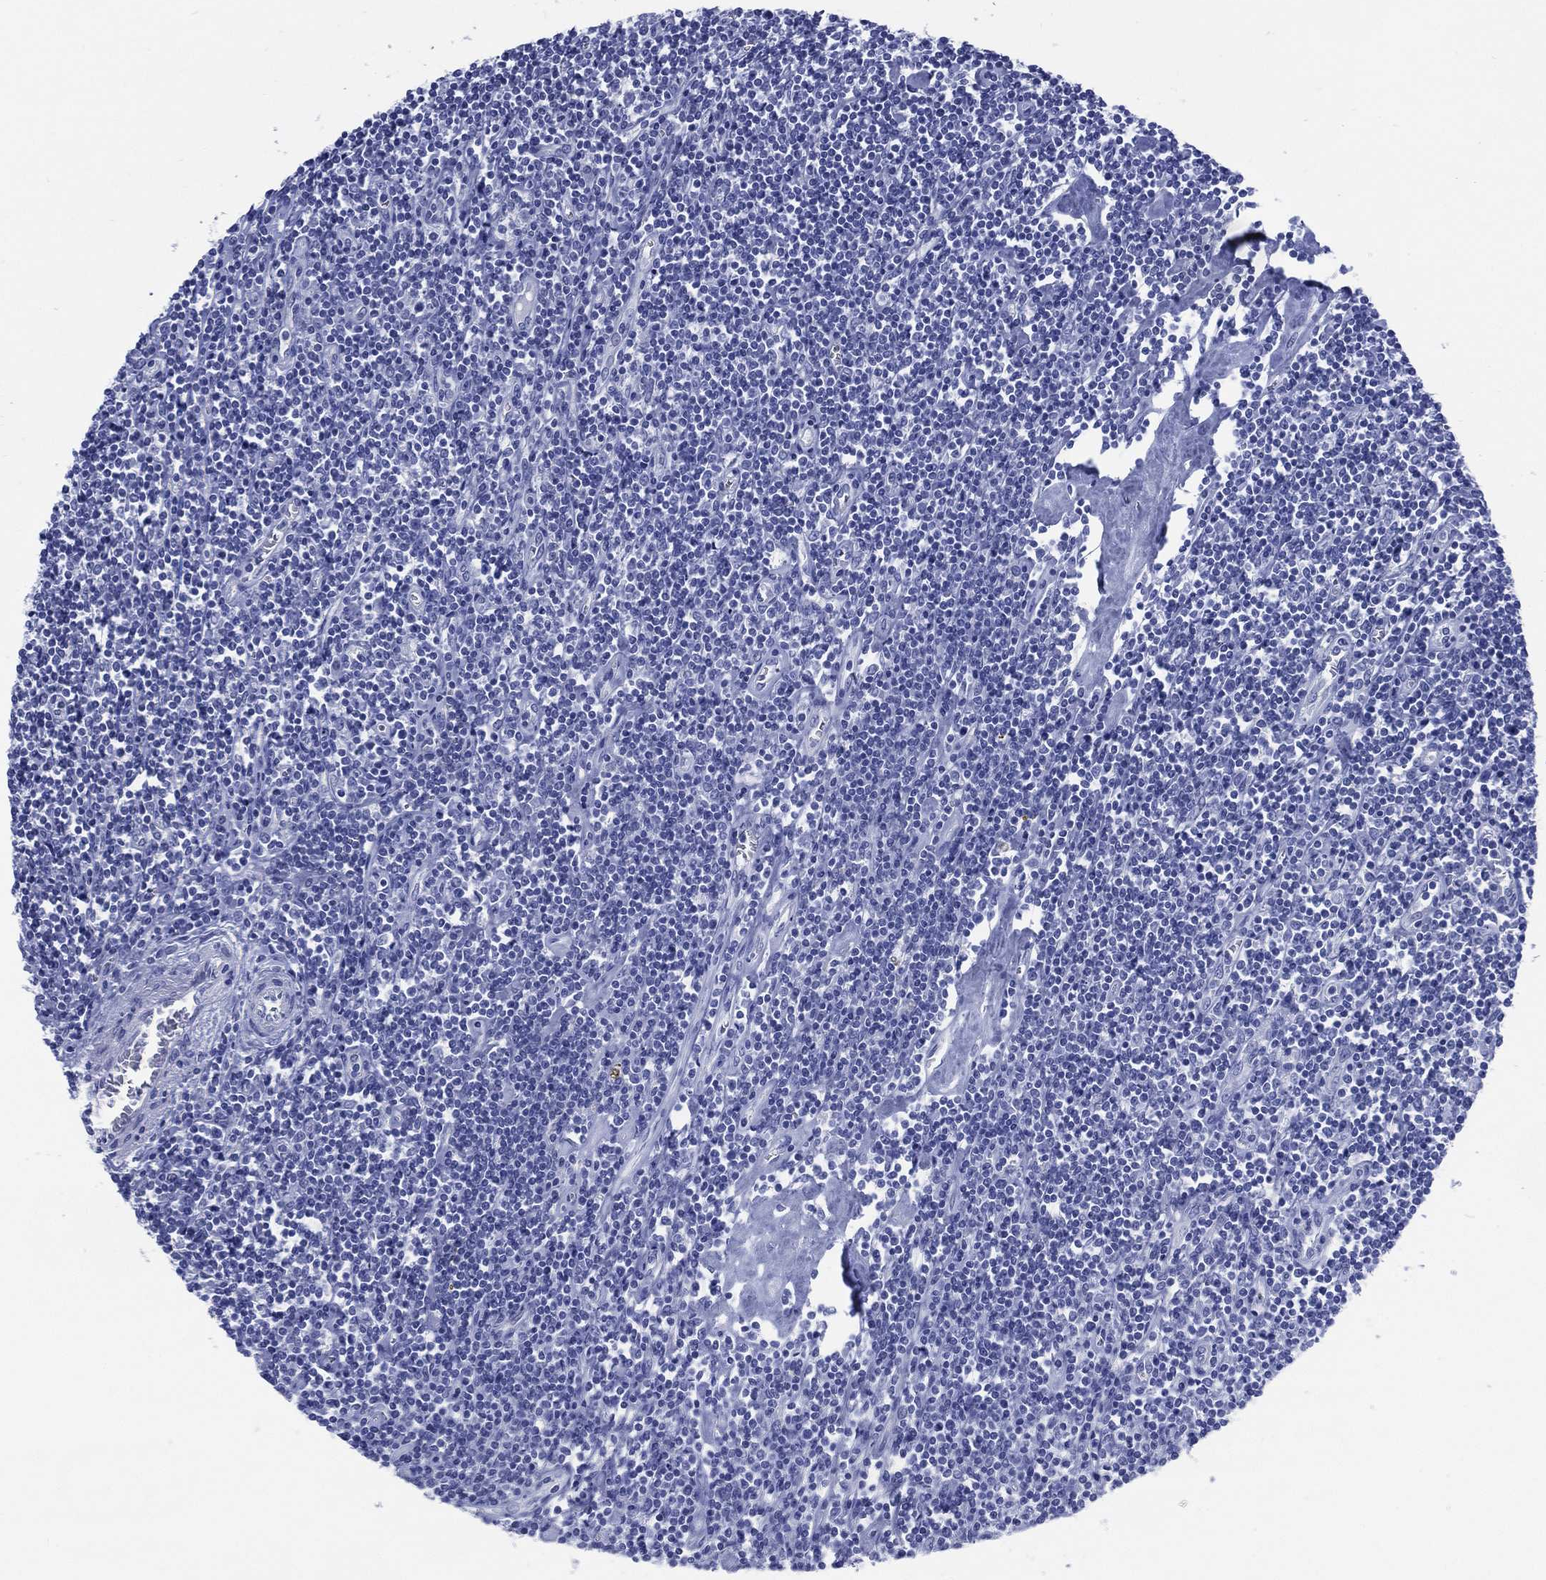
{"staining": {"intensity": "negative", "quantity": "none", "location": "none"}, "tissue": "lymphoma", "cell_type": "Tumor cells", "image_type": "cancer", "snomed": [{"axis": "morphology", "description": "Hodgkin's disease, NOS"}, {"axis": "topography", "description": "Lymph node"}], "caption": "This is an IHC micrograph of lymphoma. There is no expression in tumor cells.", "gene": "LRRD1", "patient": {"sex": "male", "age": 40}}